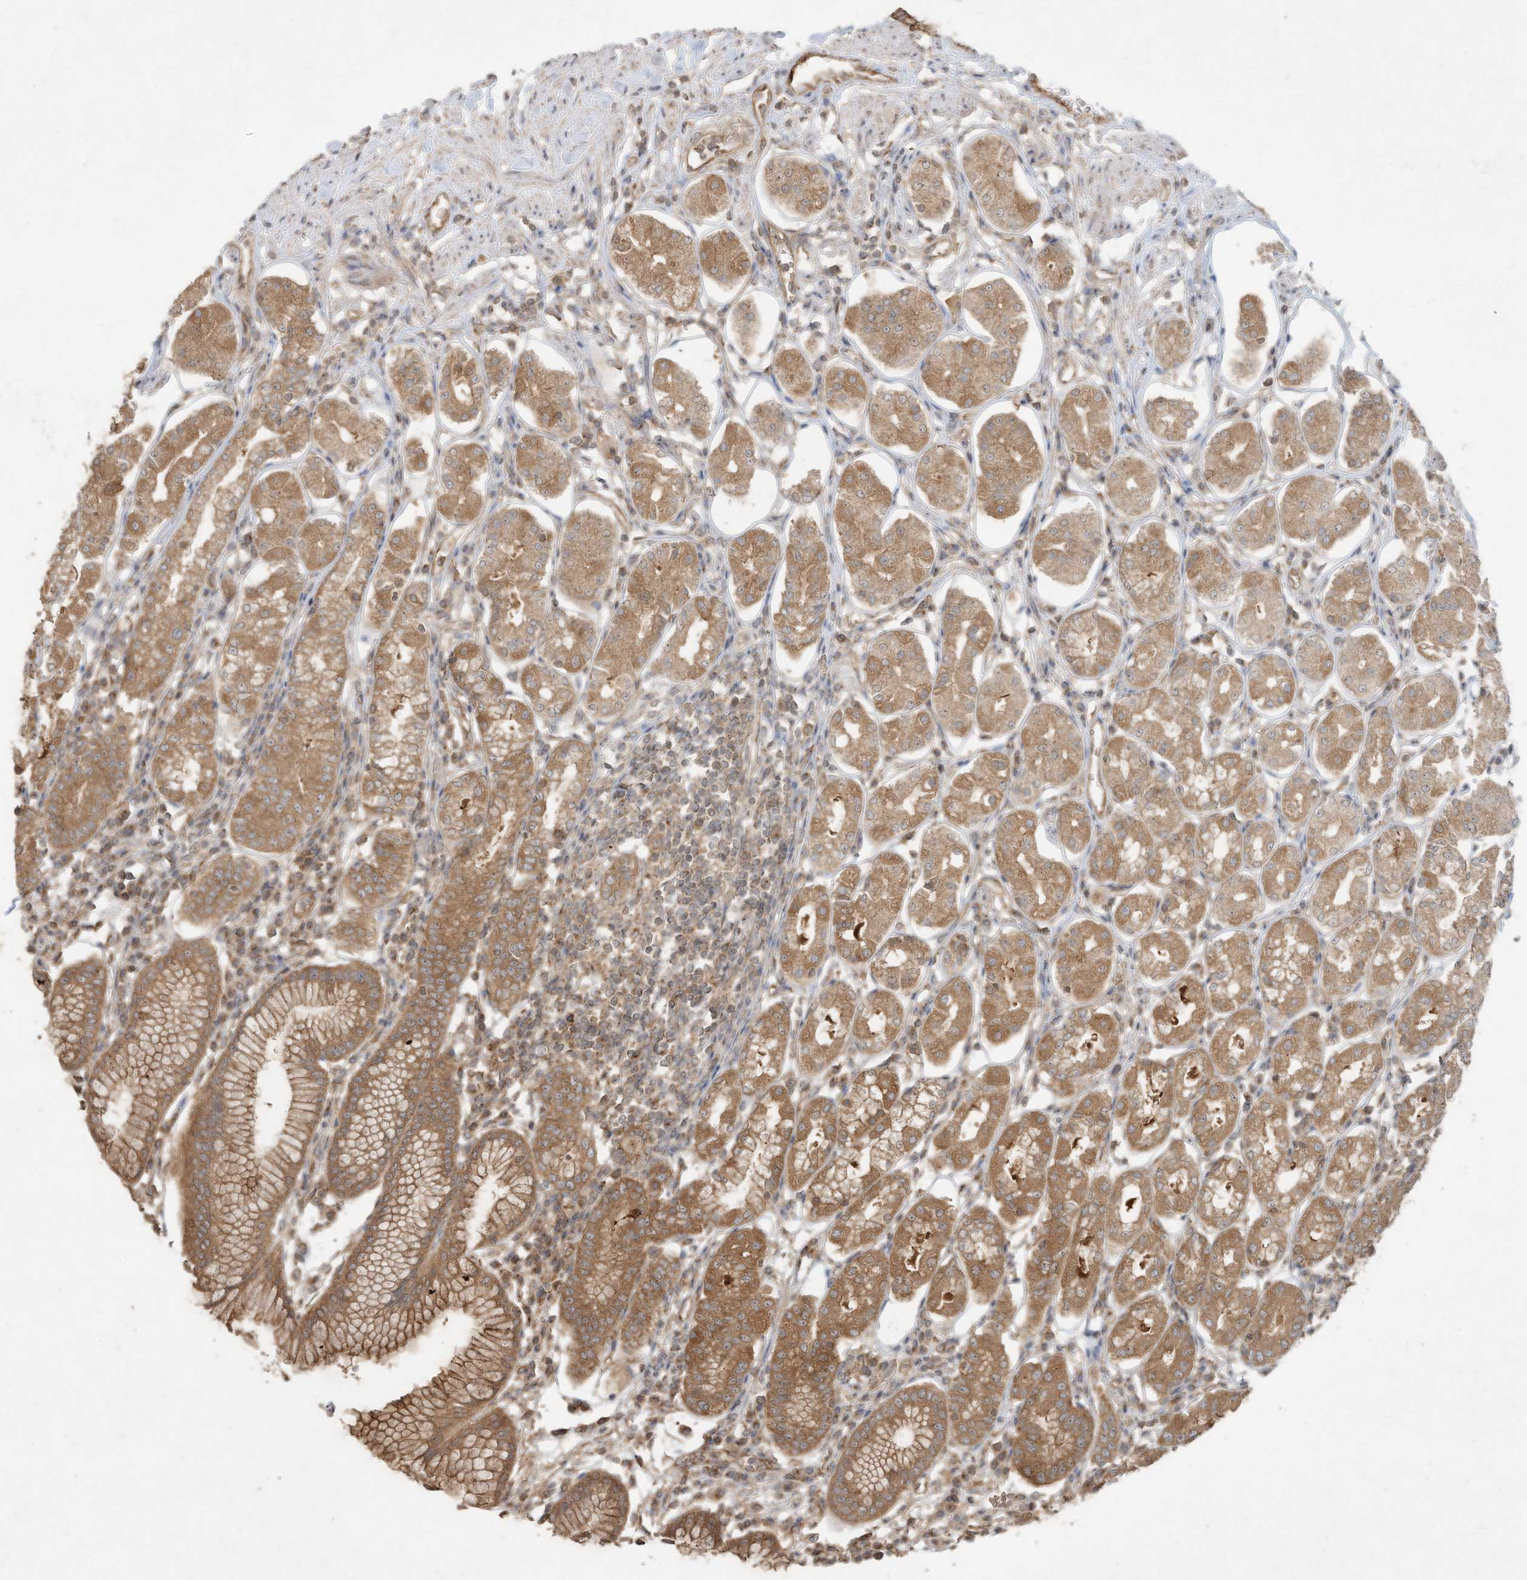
{"staining": {"intensity": "moderate", "quantity": ">75%", "location": "cytoplasmic/membranous"}, "tissue": "stomach", "cell_type": "Glandular cells", "image_type": "normal", "snomed": [{"axis": "morphology", "description": "Normal tissue, NOS"}, {"axis": "topography", "description": "Stomach"}, {"axis": "topography", "description": "Stomach, lower"}], "caption": "This photomicrograph shows benign stomach stained with immunohistochemistry to label a protein in brown. The cytoplasmic/membranous of glandular cells show moderate positivity for the protein. Nuclei are counter-stained blue.", "gene": "DYNC1I2", "patient": {"sex": "female", "age": 56}}